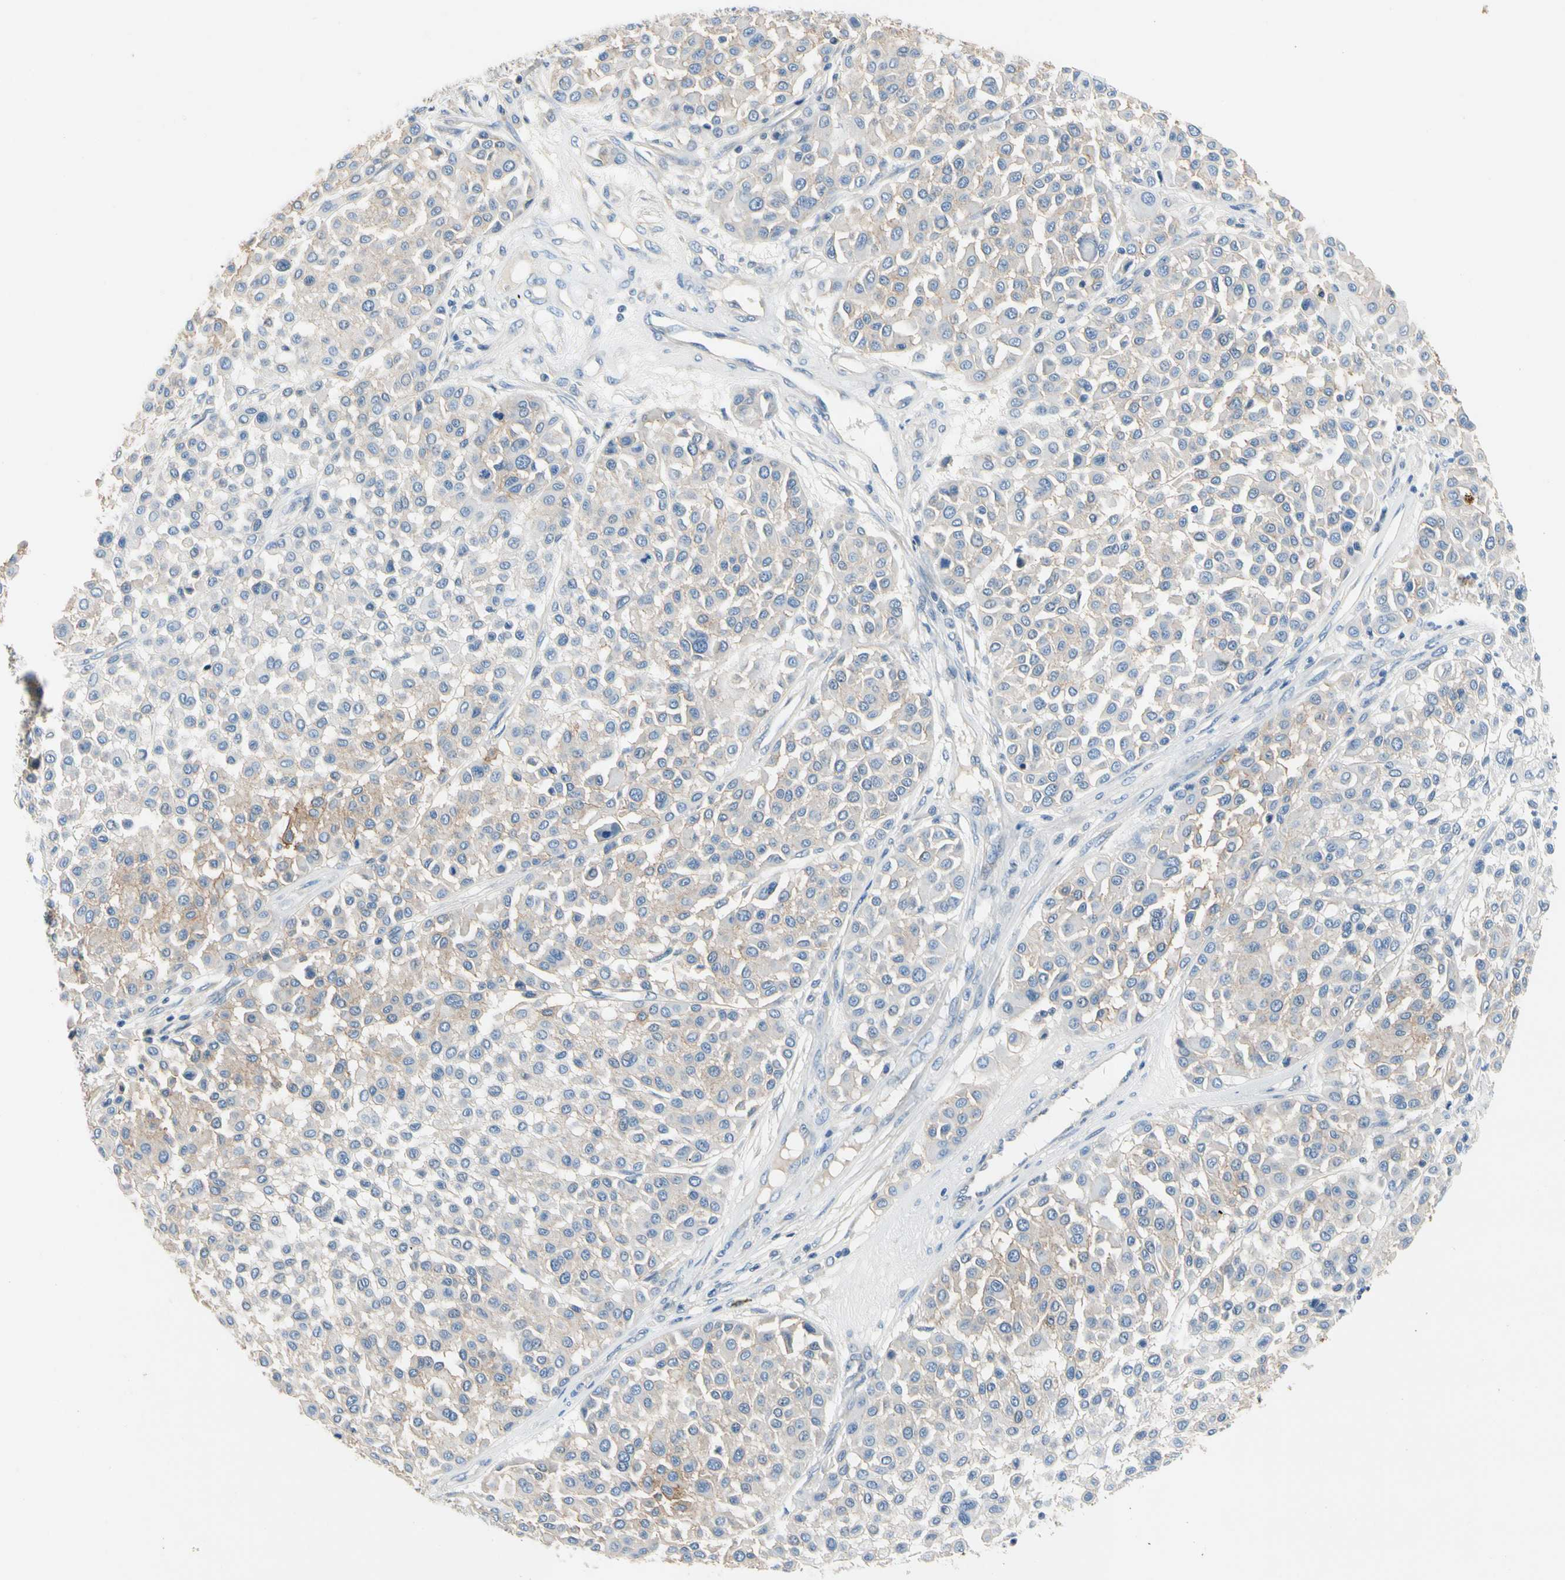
{"staining": {"intensity": "weak", "quantity": "25%-75%", "location": "cytoplasmic/membranous"}, "tissue": "melanoma", "cell_type": "Tumor cells", "image_type": "cancer", "snomed": [{"axis": "morphology", "description": "Malignant melanoma, Metastatic site"}, {"axis": "topography", "description": "Soft tissue"}], "caption": "Immunohistochemical staining of melanoma exhibits low levels of weak cytoplasmic/membranous staining in about 25%-75% of tumor cells.", "gene": "CA14", "patient": {"sex": "male", "age": 41}}